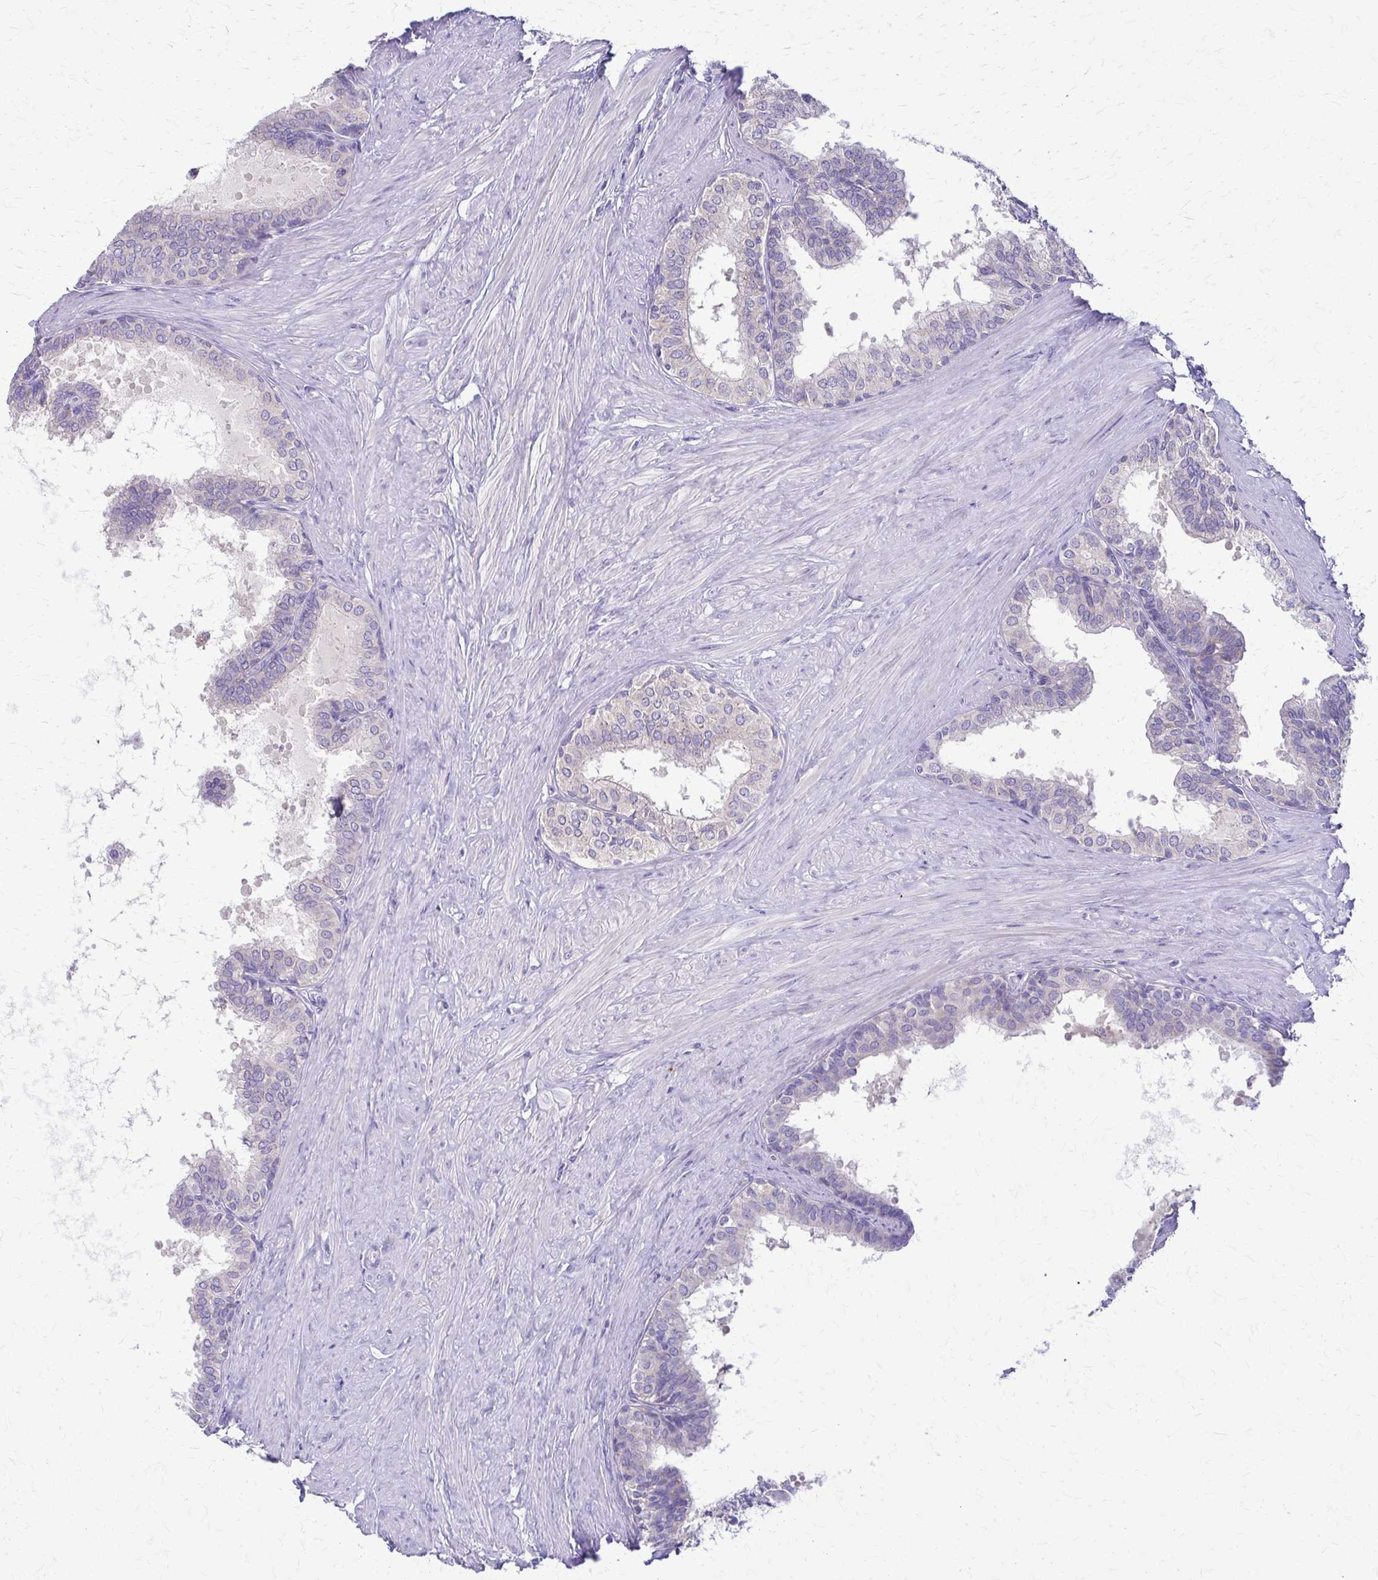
{"staining": {"intensity": "negative", "quantity": "none", "location": "none"}, "tissue": "prostate", "cell_type": "Glandular cells", "image_type": "normal", "snomed": [{"axis": "morphology", "description": "Normal tissue, NOS"}, {"axis": "topography", "description": "Prostate"}, {"axis": "topography", "description": "Peripheral nerve tissue"}], "caption": "Normal prostate was stained to show a protein in brown. There is no significant positivity in glandular cells. The staining was performed using DAB (3,3'-diaminobenzidine) to visualize the protein expression in brown, while the nuclei were stained in blue with hematoxylin (Magnification: 20x).", "gene": "SAMD13", "patient": {"sex": "male", "age": 55}}